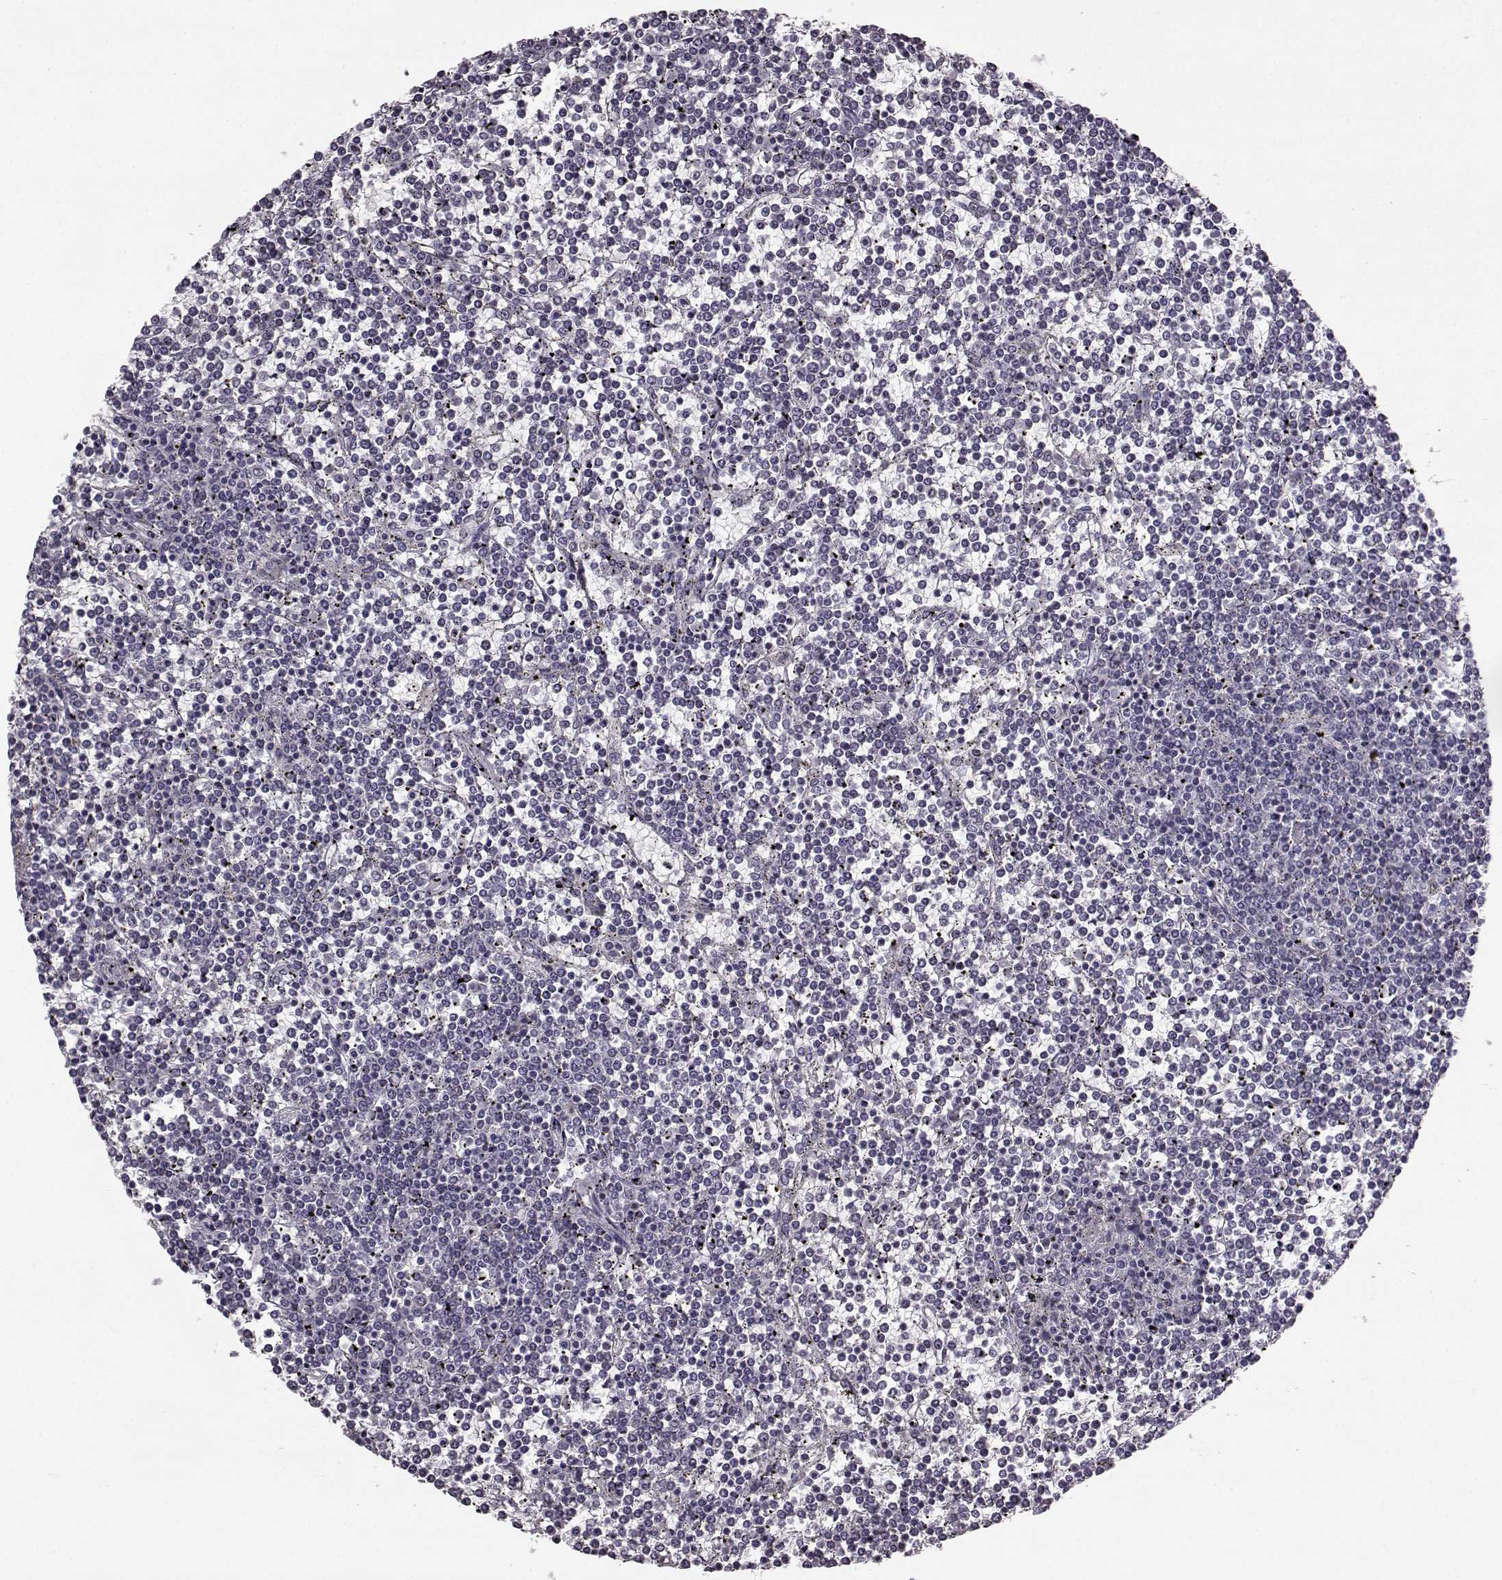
{"staining": {"intensity": "negative", "quantity": "none", "location": "none"}, "tissue": "lymphoma", "cell_type": "Tumor cells", "image_type": "cancer", "snomed": [{"axis": "morphology", "description": "Malignant lymphoma, non-Hodgkin's type, Low grade"}, {"axis": "topography", "description": "Spleen"}], "caption": "An immunohistochemistry micrograph of low-grade malignant lymphoma, non-Hodgkin's type is shown. There is no staining in tumor cells of low-grade malignant lymphoma, non-Hodgkin's type.", "gene": "ODAD4", "patient": {"sex": "female", "age": 19}}